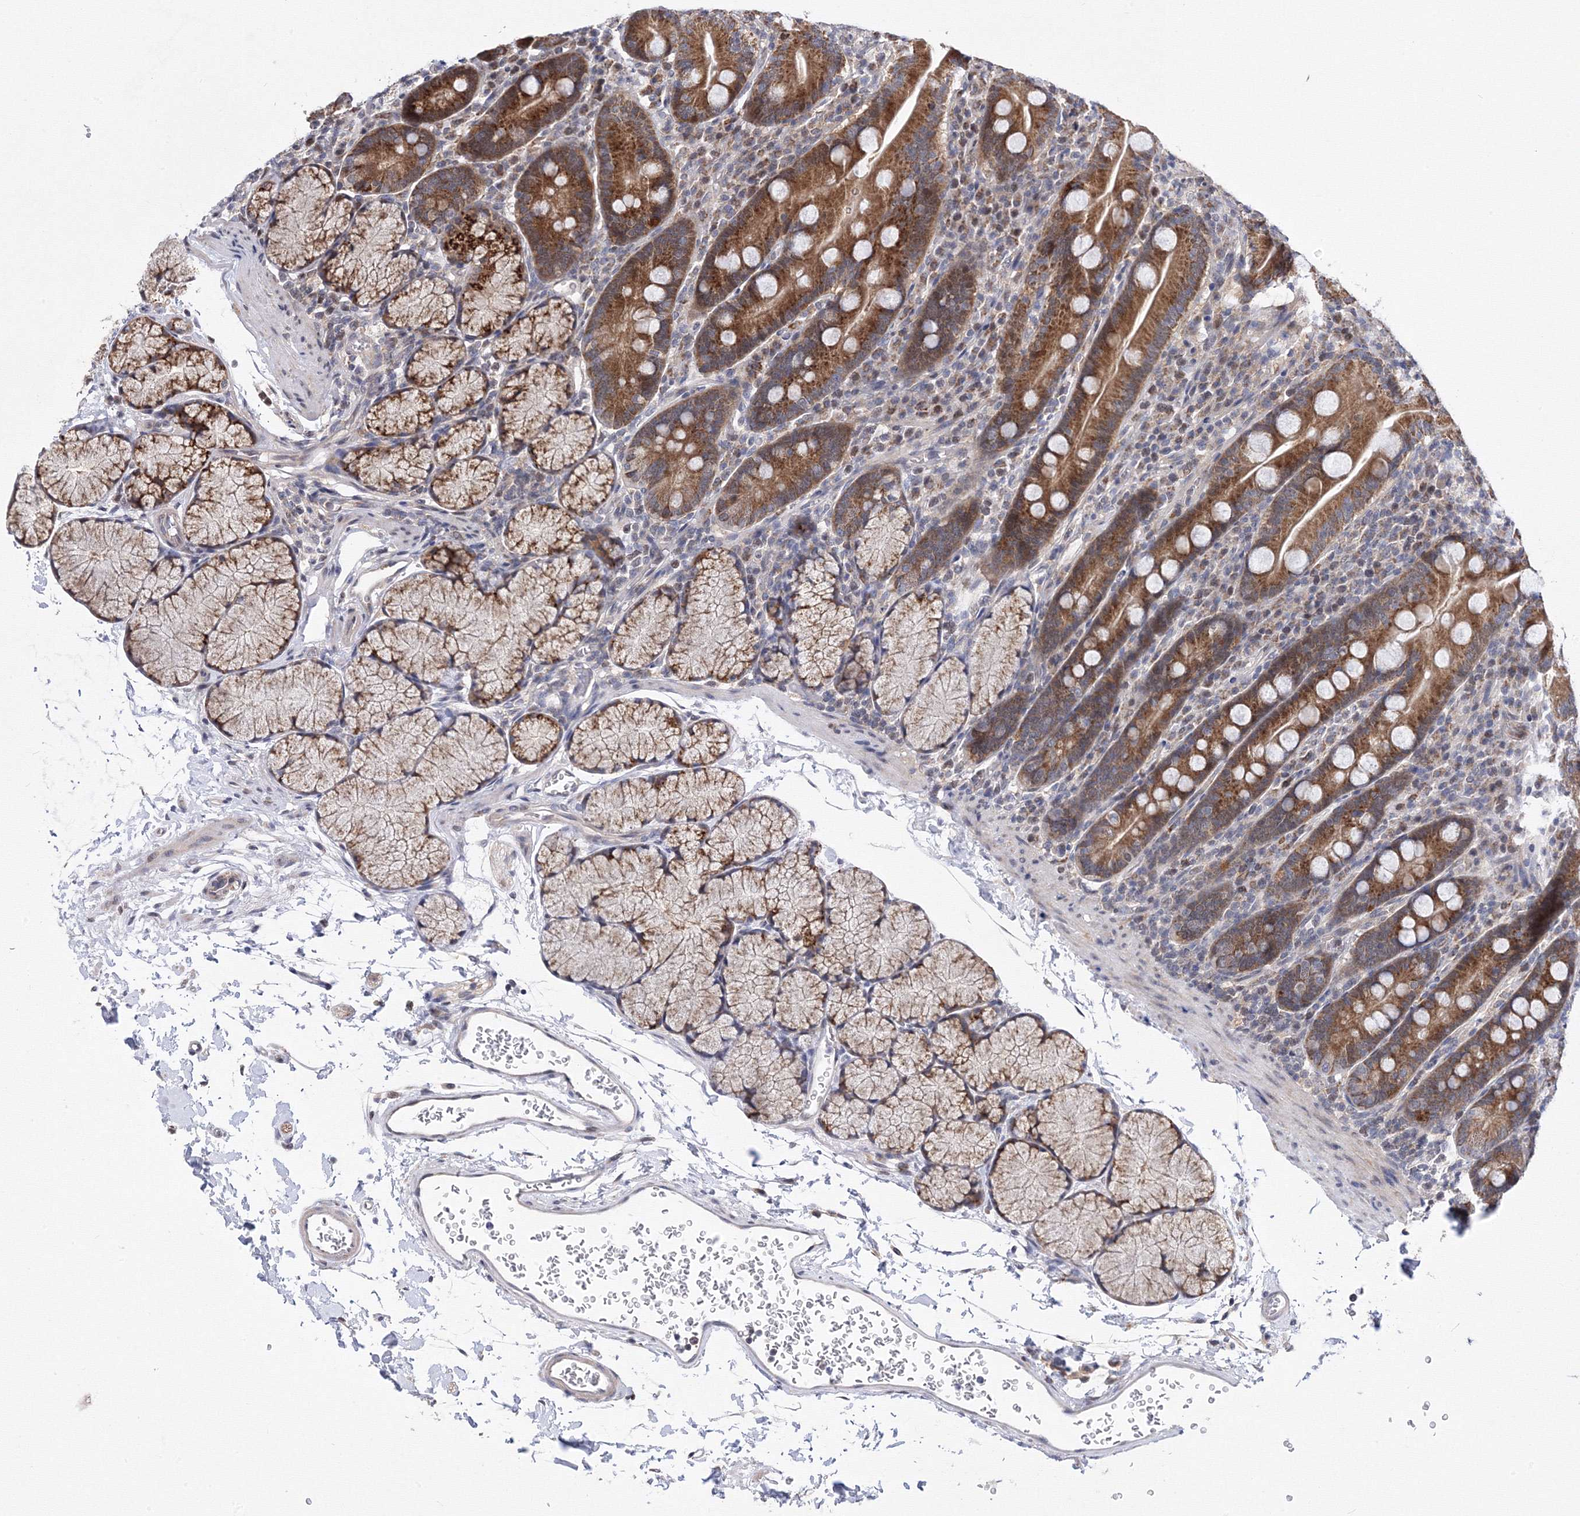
{"staining": {"intensity": "moderate", "quantity": ">75%", "location": "cytoplasmic/membranous"}, "tissue": "duodenum", "cell_type": "Glandular cells", "image_type": "normal", "snomed": [{"axis": "morphology", "description": "Normal tissue, NOS"}, {"axis": "topography", "description": "Duodenum"}], "caption": "IHC of normal duodenum demonstrates medium levels of moderate cytoplasmic/membranous positivity in about >75% of glandular cells.", "gene": "GPN1", "patient": {"sex": "male", "age": 35}}